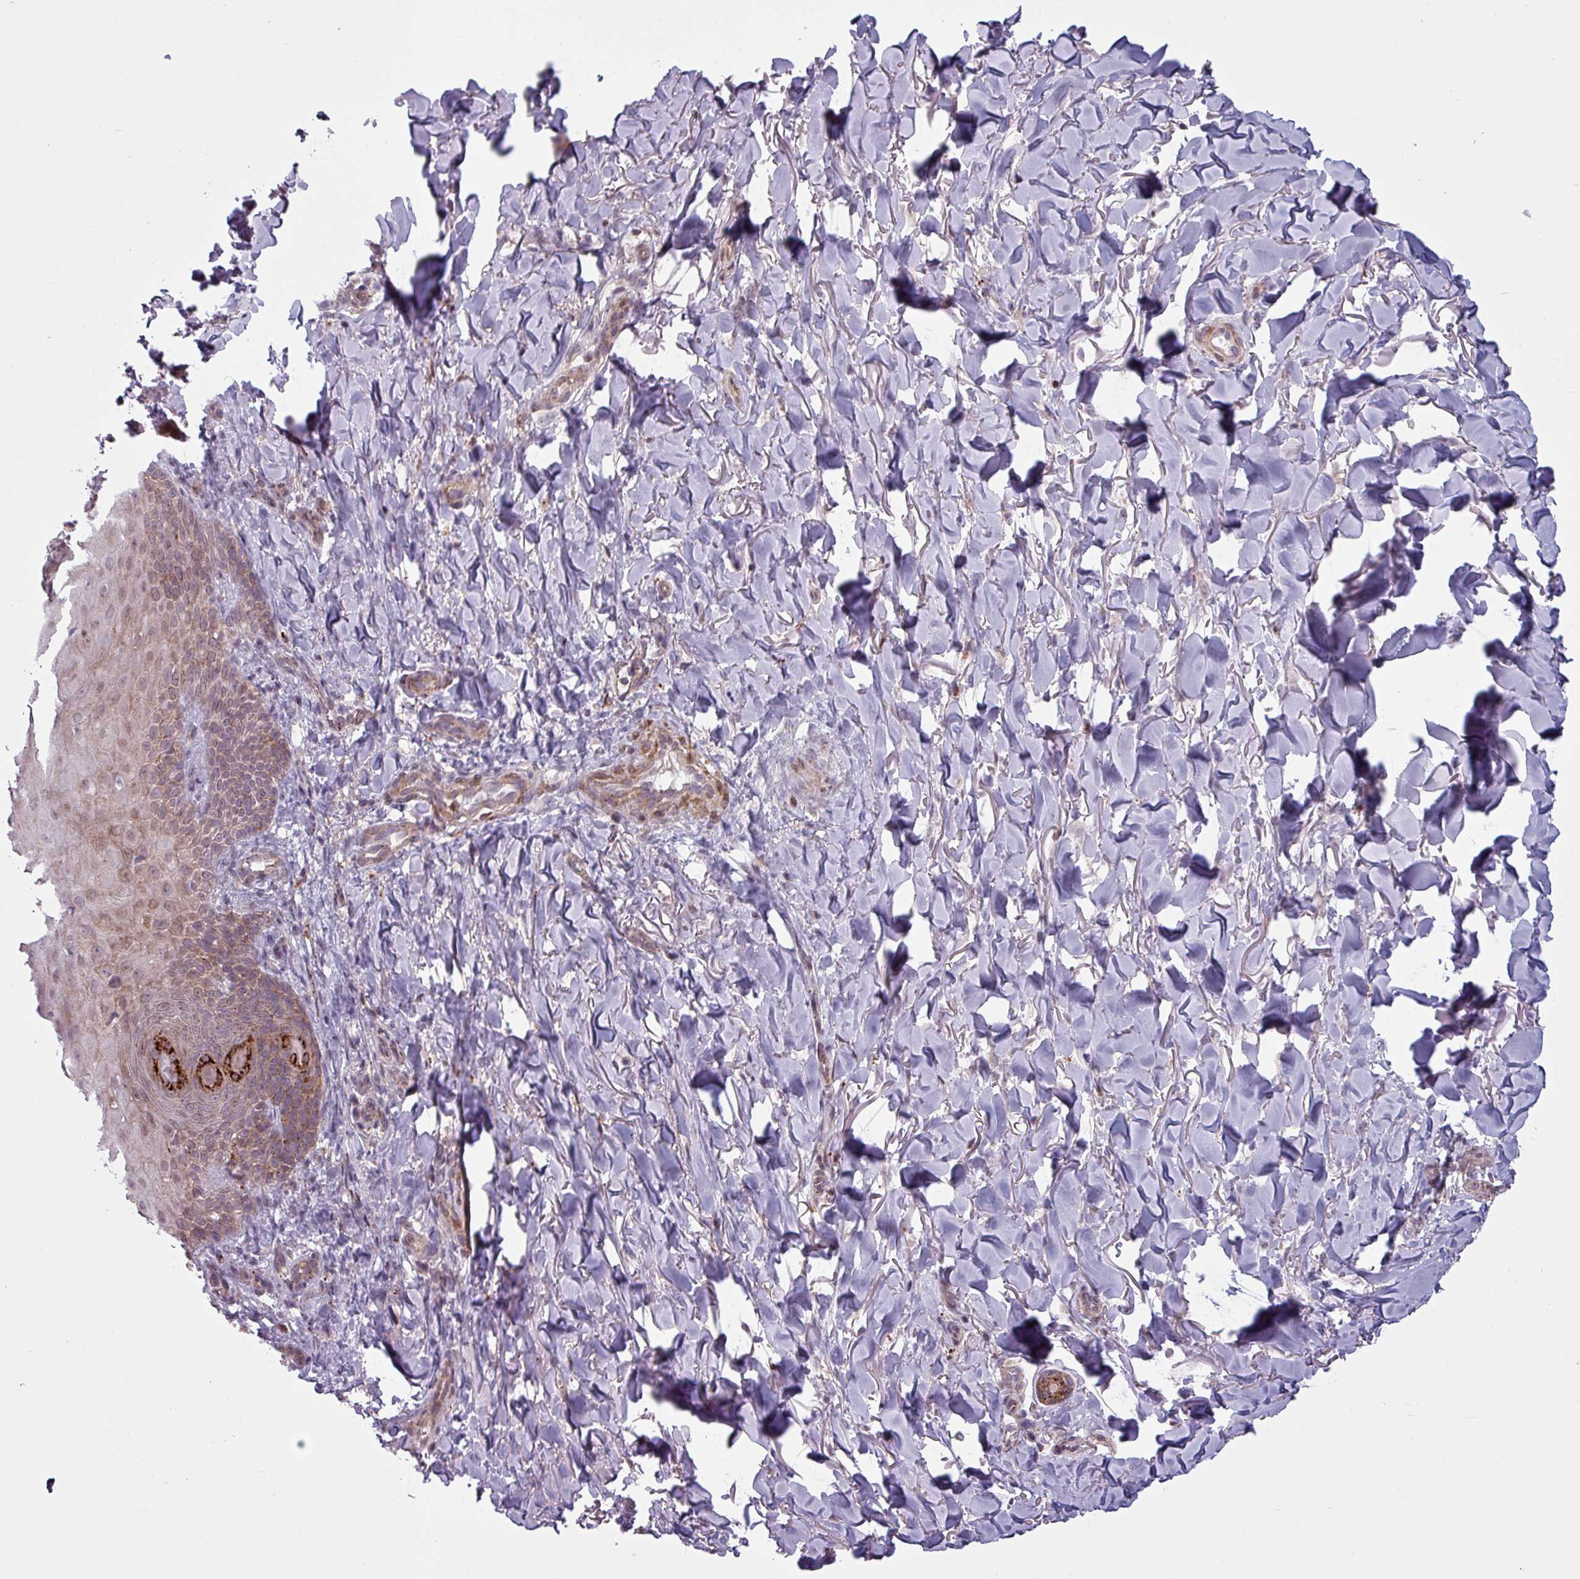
{"staining": {"intensity": "negative", "quantity": "none", "location": "none"}, "tissue": "skin", "cell_type": "Fibroblasts", "image_type": "normal", "snomed": [{"axis": "morphology", "description": "Normal tissue, NOS"}, {"axis": "topography", "description": "Skin"}], "caption": "High power microscopy micrograph of an immunohistochemistry (IHC) histopathology image of normal skin, revealing no significant expression in fibroblasts. (Immunohistochemistry, brightfield microscopy, high magnification).", "gene": "MAP7D2", "patient": {"sex": "male", "age": 81}}